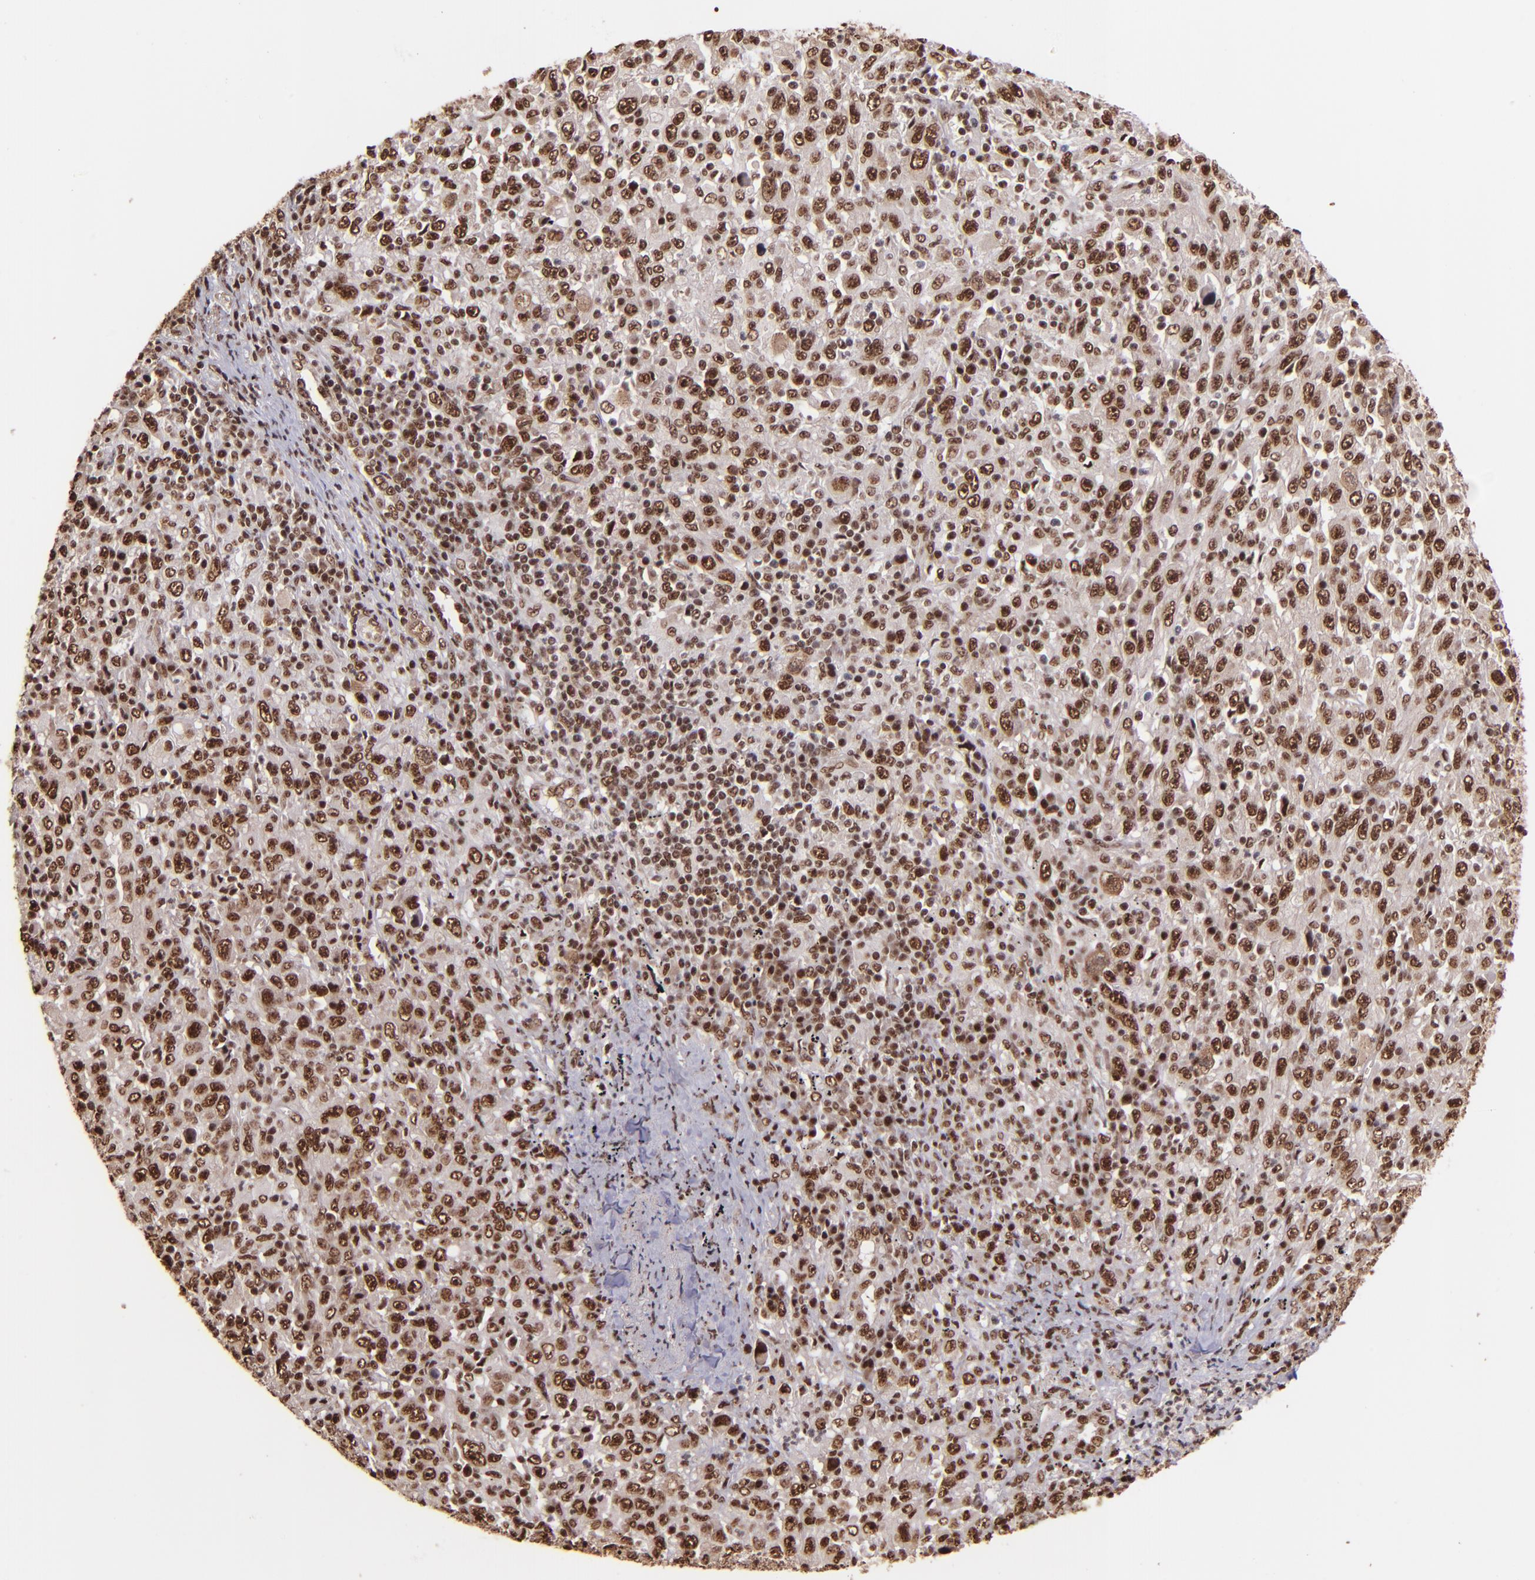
{"staining": {"intensity": "strong", "quantity": ">75%", "location": "nuclear"}, "tissue": "melanoma", "cell_type": "Tumor cells", "image_type": "cancer", "snomed": [{"axis": "morphology", "description": "Malignant melanoma, Metastatic site"}, {"axis": "topography", "description": "Skin"}], "caption": "Approximately >75% of tumor cells in human malignant melanoma (metastatic site) reveal strong nuclear protein staining as visualized by brown immunohistochemical staining.", "gene": "PQBP1", "patient": {"sex": "female", "age": 56}}